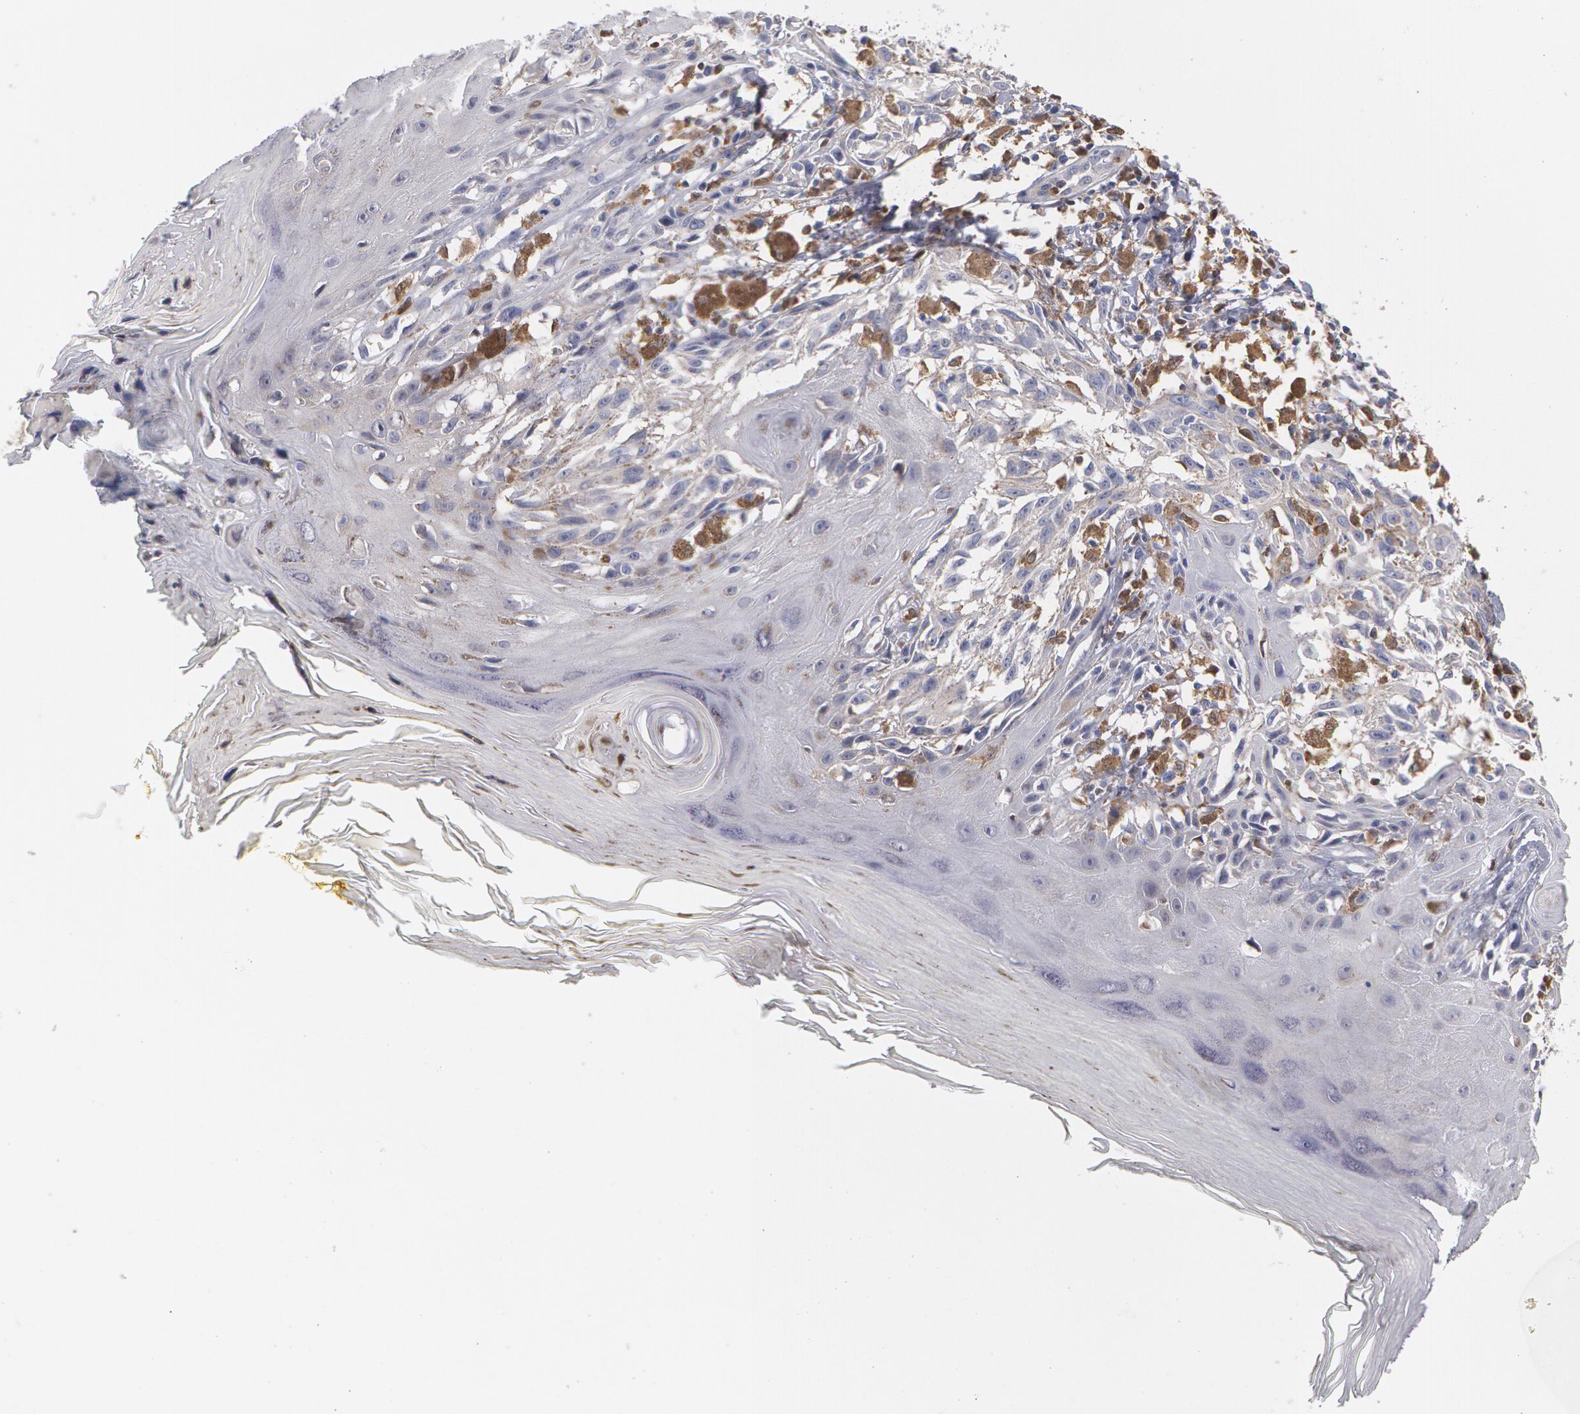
{"staining": {"intensity": "negative", "quantity": "none", "location": "none"}, "tissue": "melanoma", "cell_type": "Tumor cells", "image_type": "cancer", "snomed": [{"axis": "morphology", "description": "Malignant melanoma, NOS"}, {"axis": "topography", "description": "Skin"}], "caption": "Malignant melanoma was stained to show a protein in brown. There is no significant positivity in tumor cells.", "gene": "SYK", "patient": {"sex": "female", "age": 77}}